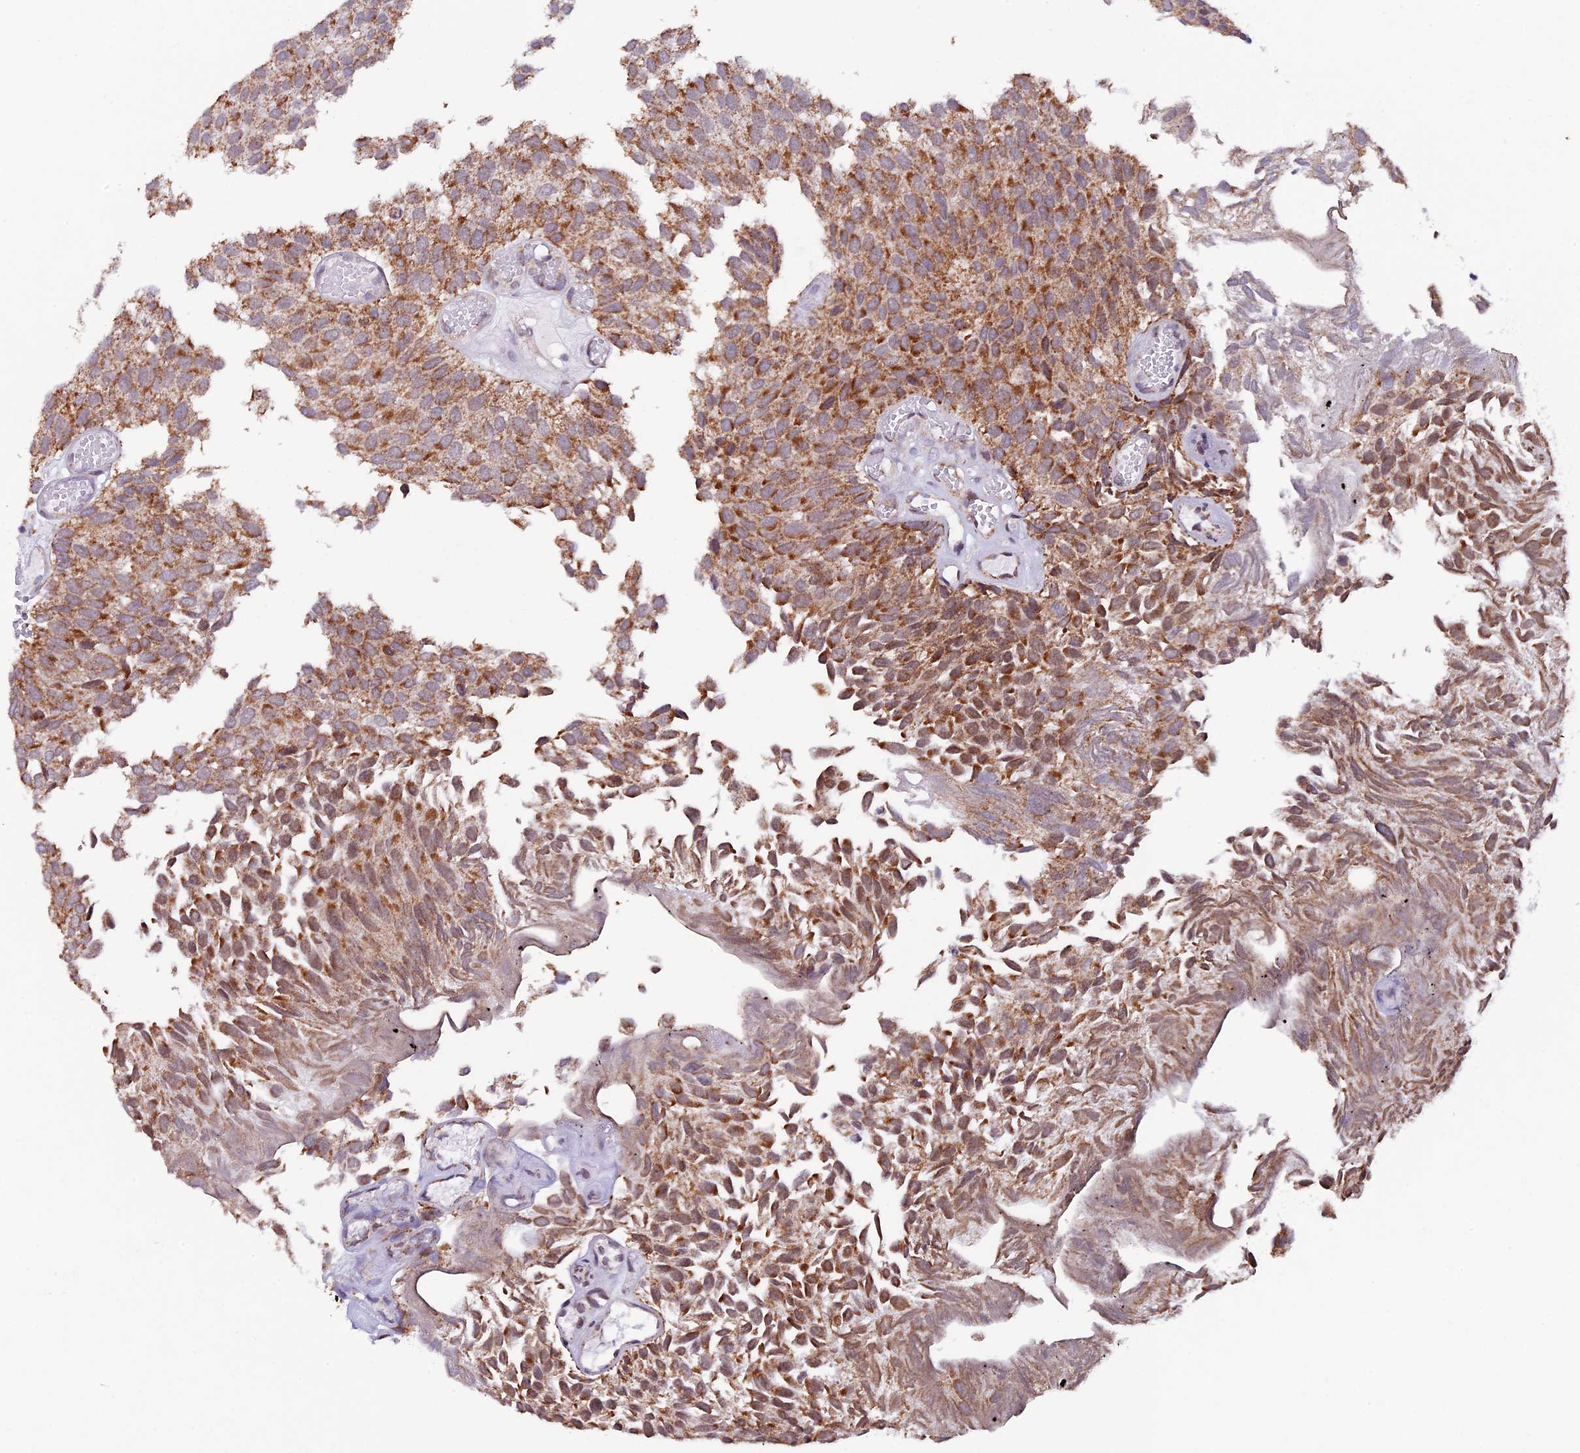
{"staining": {"intensity": "moderate", "quantity": ">75%", "location": "cytoplasmic/membranous,nuclear"}, "tissue": "urothelial cancer", "cell_type": "Tumor cells", "image_type": "cancer", "snomed": [{"axis": "morphology", "description": "Urothelial carcinoma, Low grade"}, {"axis": "topography", "description": "Urinary bladder"}], "caption": "Urothelial carcinoma (low-grade) was stained to show a protein in brown. There is medium levels of moderate cytoplasmic/membranous and nuclear positivity in approximately >75% of tumor cells. The staining was performed using DAB (3,3'-diaminobenzidine), with brown indicating positive protein expression. Nuclei are stained blue with hematoxylin.", "gene": "TFAM", "patient": {"sex": "male", "age": 89}}